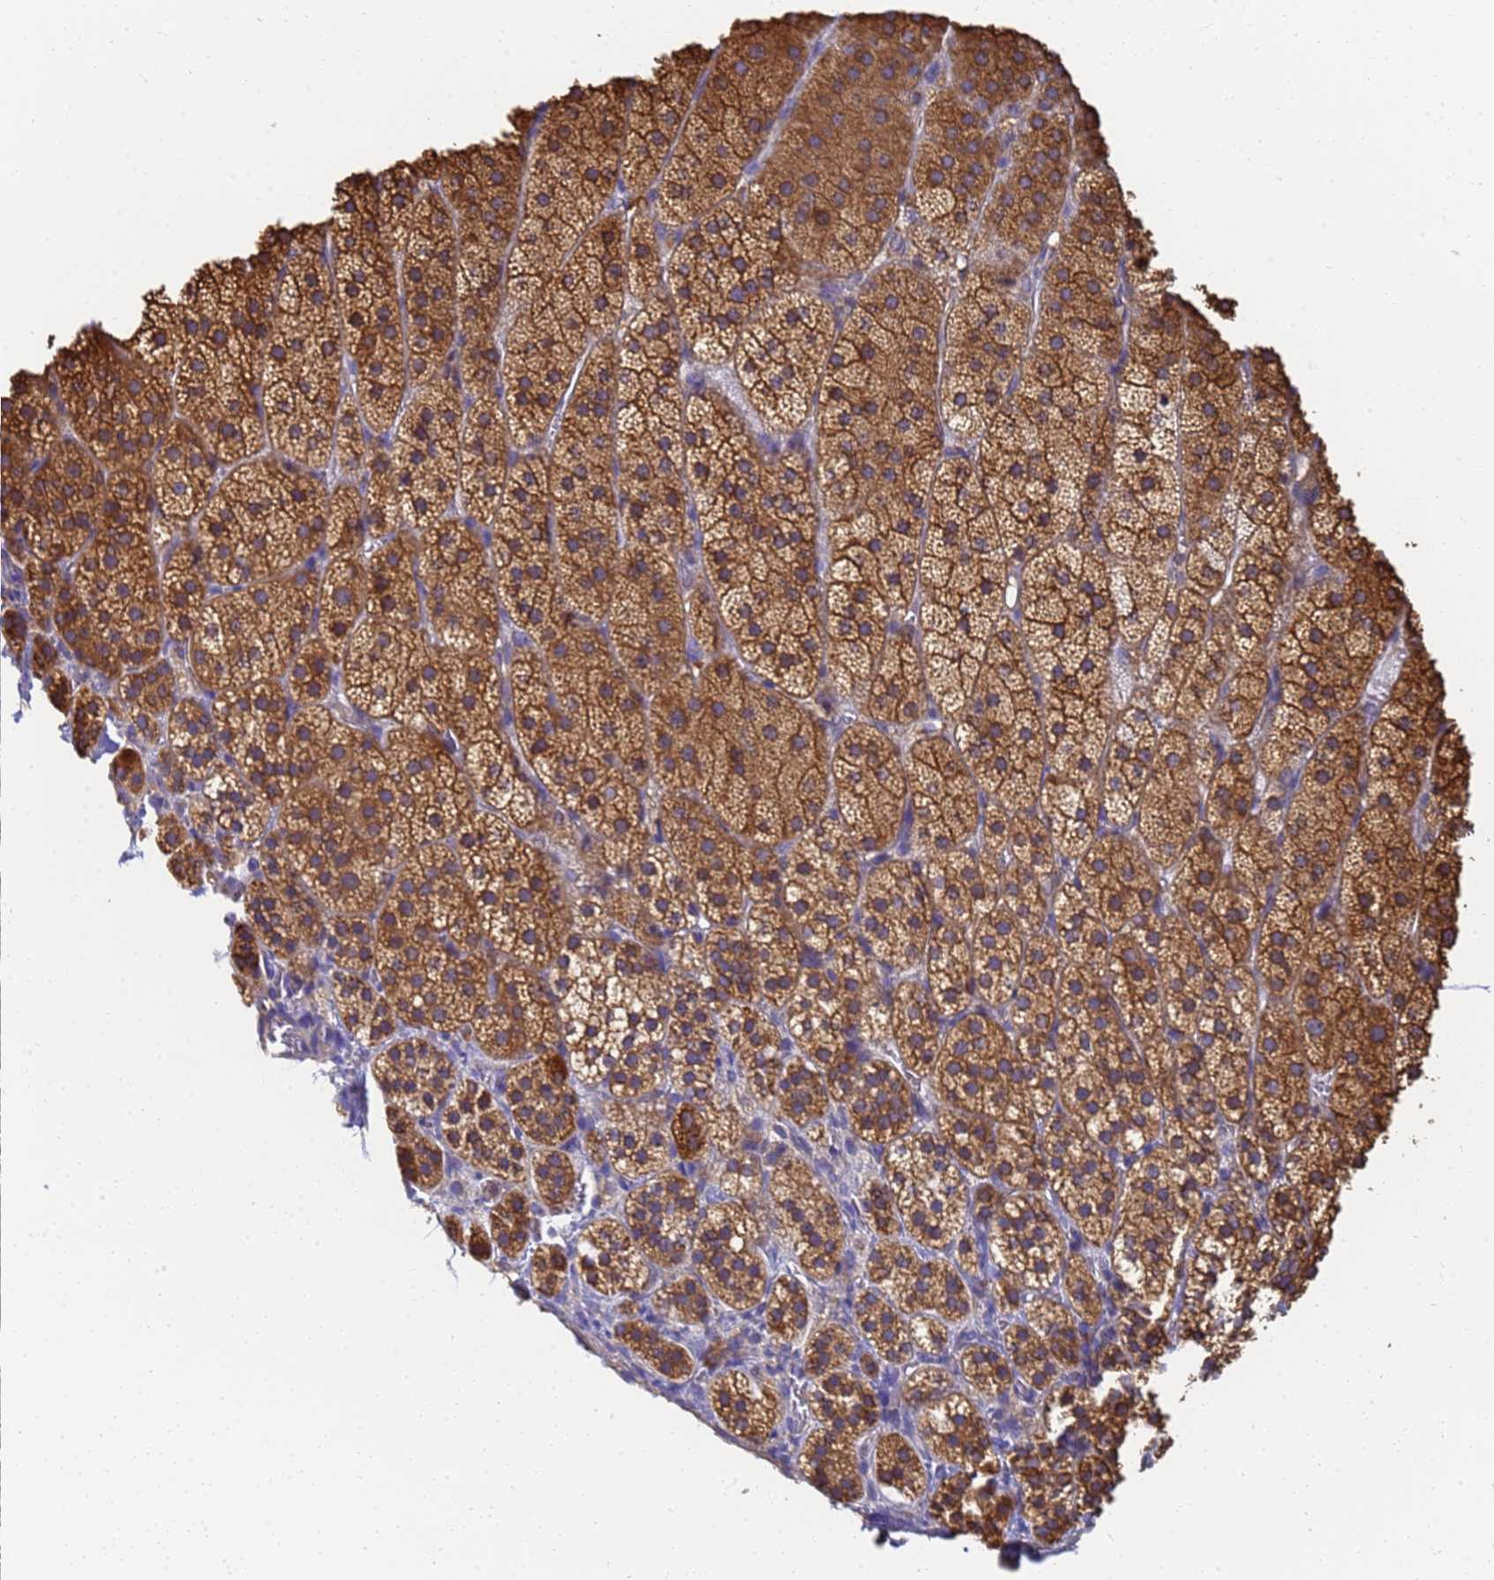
{"staining": {"intensity": "moderate", "quantity": ">75%", "location": "cytoplasmic/membranous"}, "tissue": "adrenal gland", "cell_type": "Glandular cells", "image_type": "normal", "snomed": [{"axis": "morphology", "description": "Normal tissue, NOS"}, {"axis": "topography", "description": "Adrenal gland"}], "caption": "Protein expression analysis of unremarkable adrenal gland demonstrates moderate cytoplasmic/membranous positivity in approximately >75% of glandular cells. Nuclei are stained in blue.", "gene": "NME1", "patient": {"sex": "female", "age": 44}}